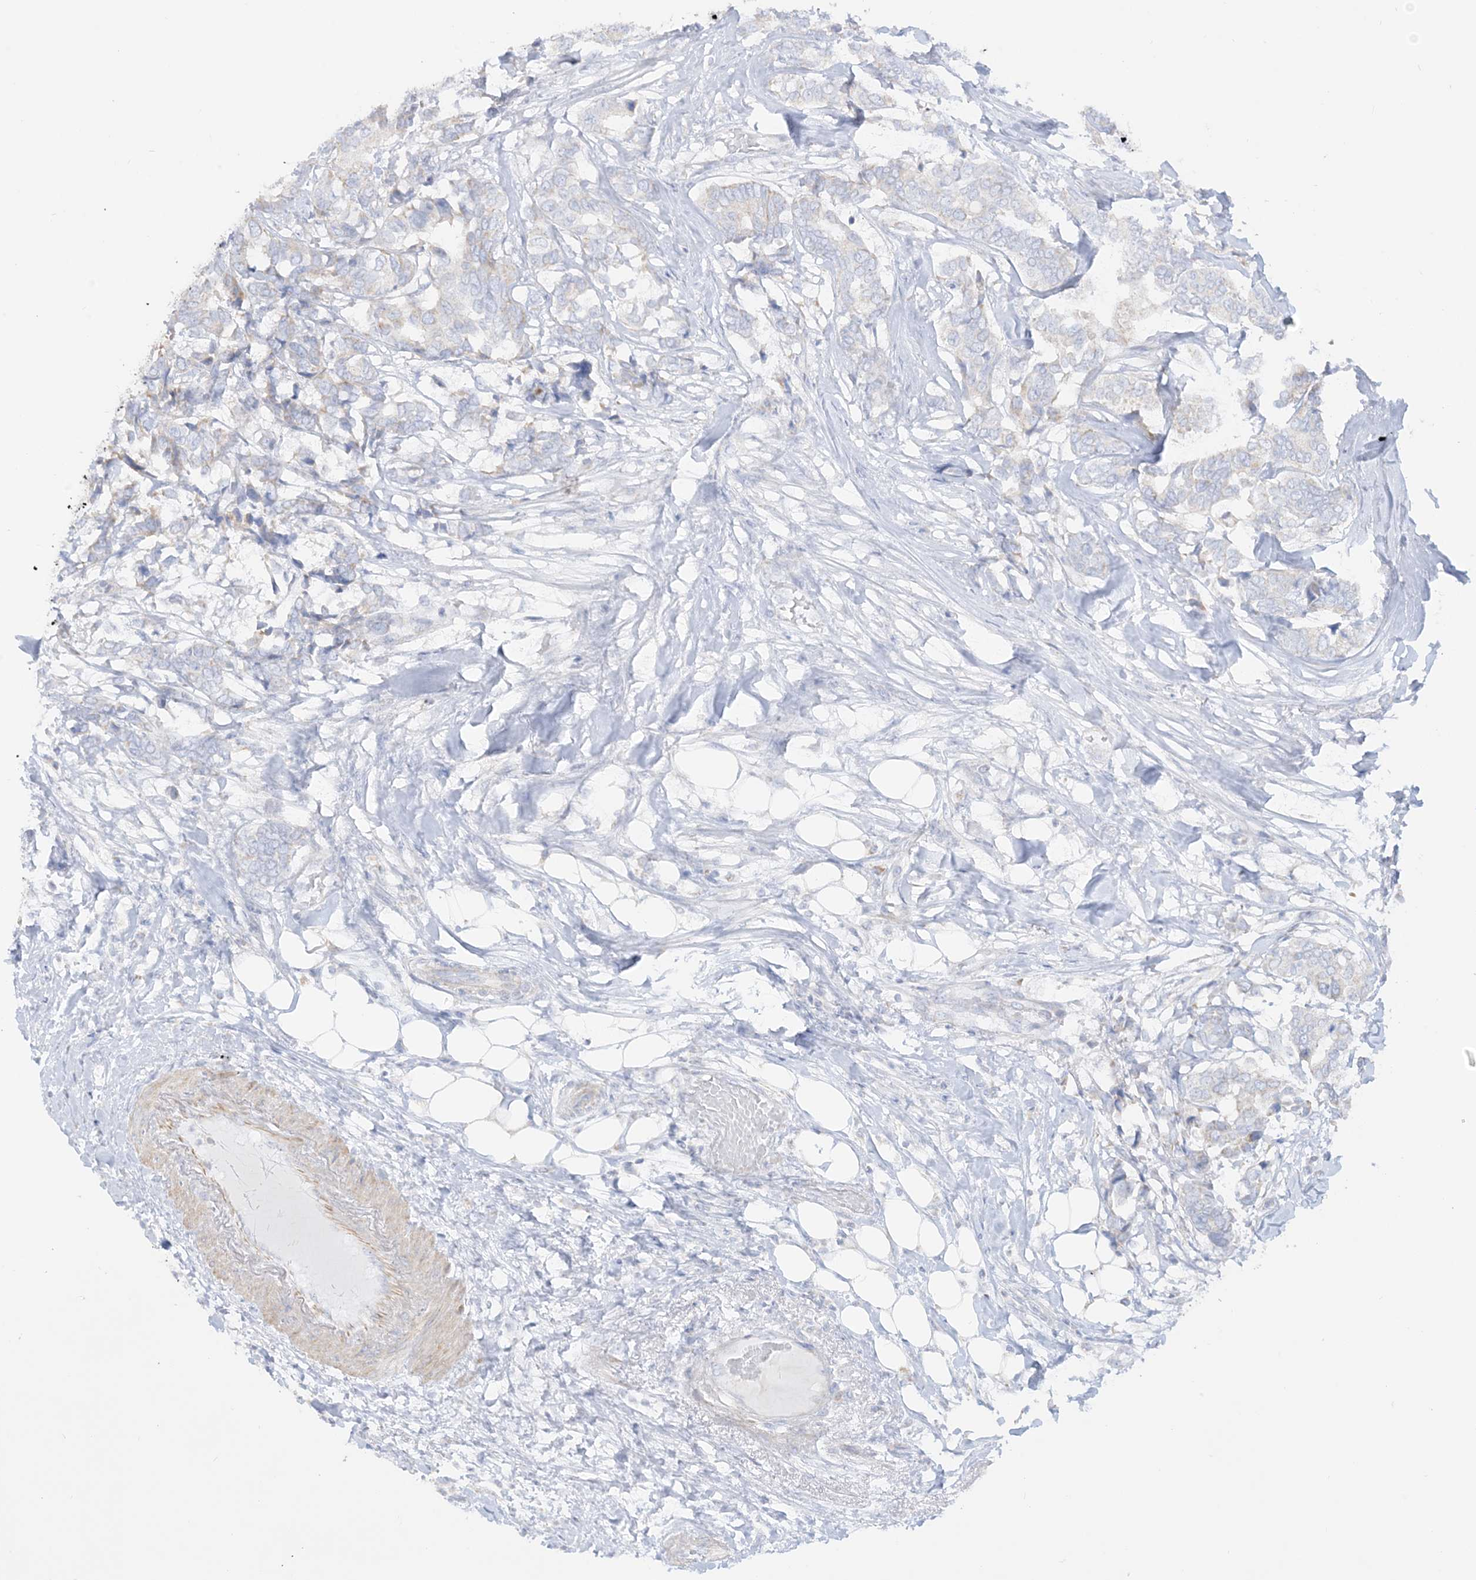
{"staining": {"intensity": "negative", "quantity": "none", "location": "none"}, "tissue": "breast cancer", "cell_type": "Tumor cells", "image_type": "cancer", "snomed": [{"axis": "morphology", "description": "Duct carcinoma"}, {"axis": "topography", "description": "Breast"}], "caption": "Immunohistochemical staining of breast cancer exhibits no significant staining in tumor cells. (DAB immunohistochemistry visualized using brightfield microscopy, high magnification).", "gene": "SLC26A3", "patient": {"sex": "female", "age": 87}}